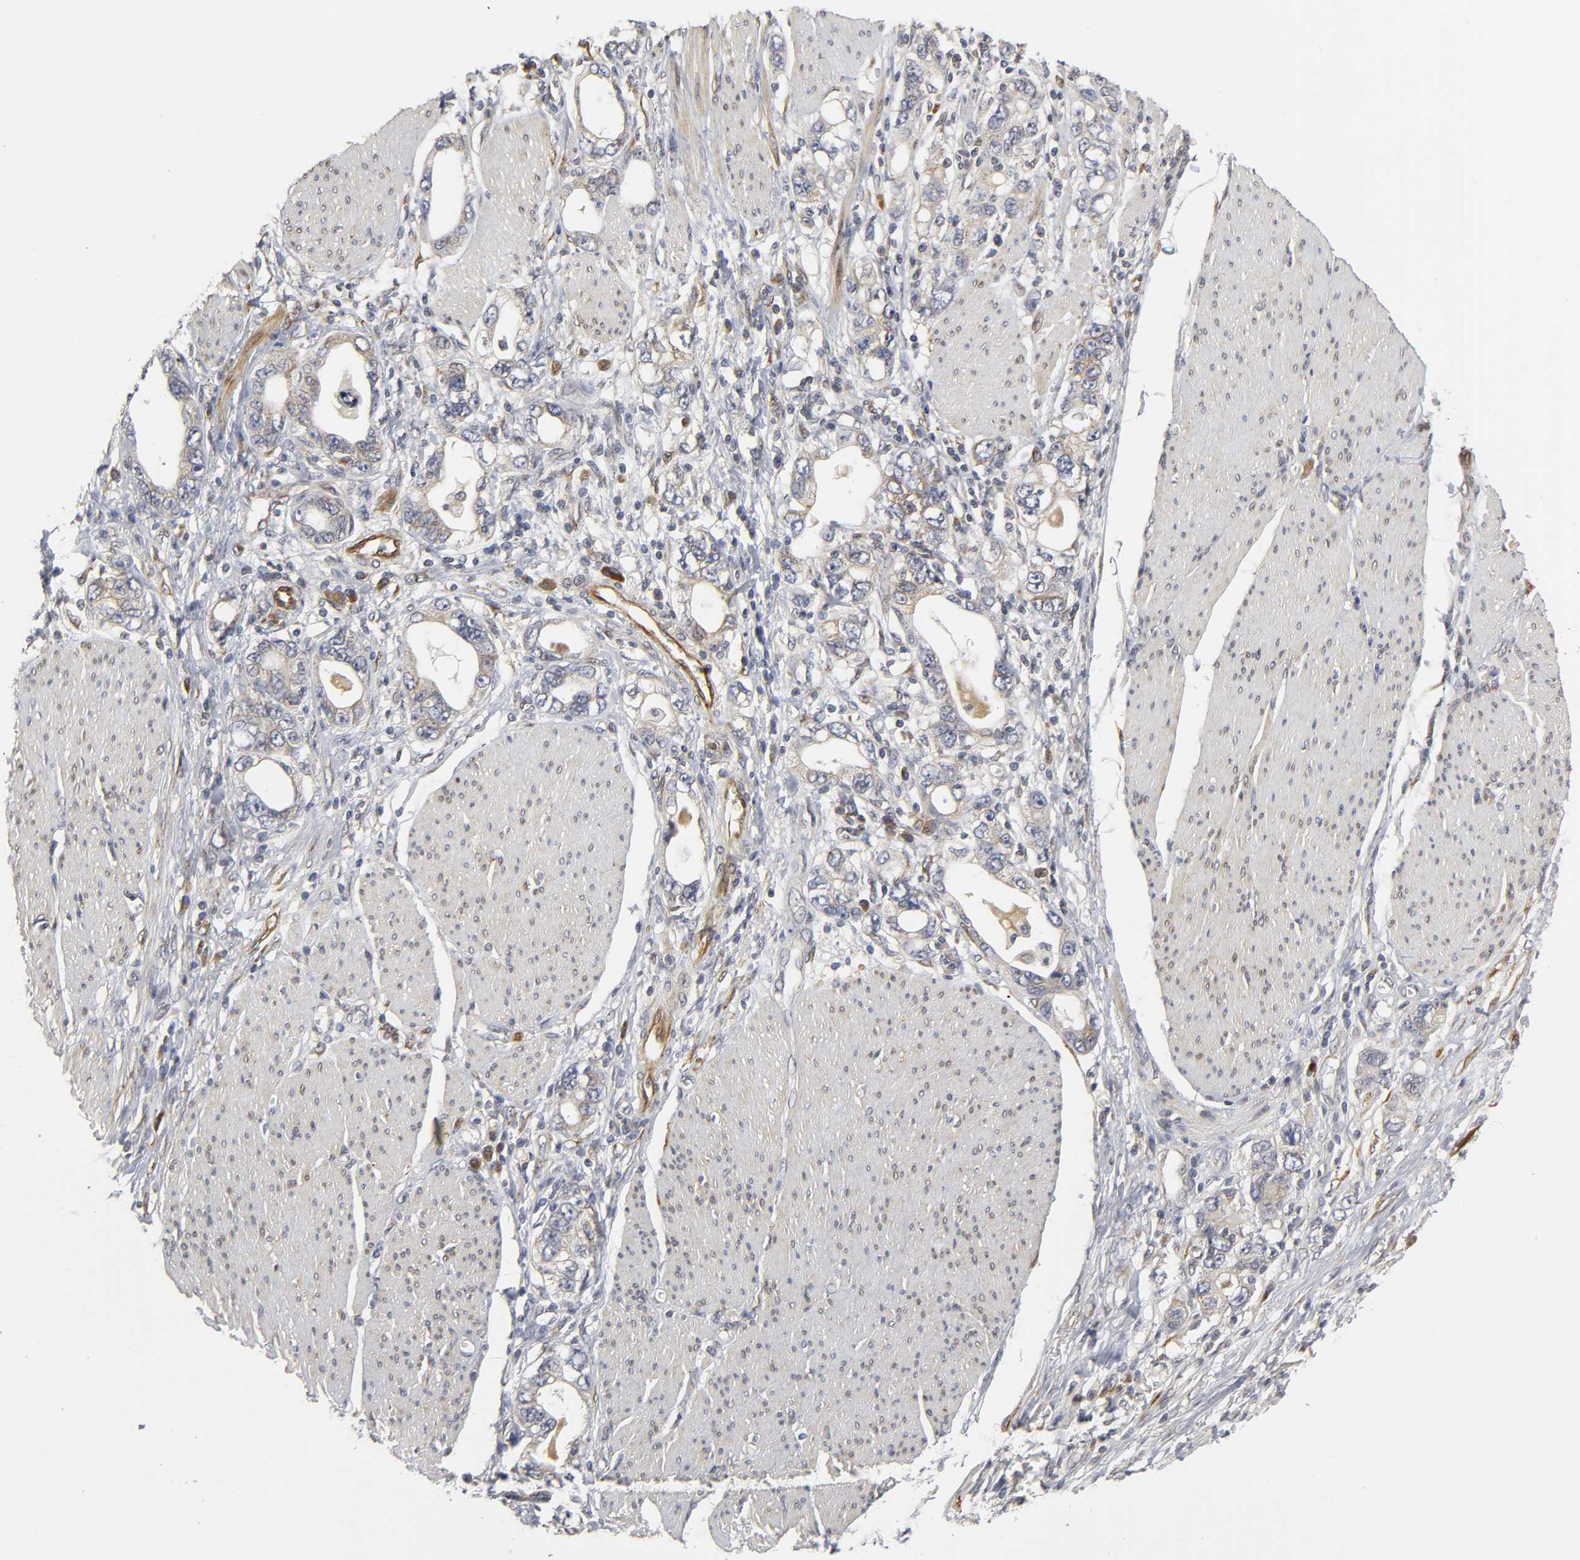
{"staining": {"intensity": "weak", "quantity": "<25%", "location": "cytoplasmic/membranous"}, "tissue": "stomach cancer", "cell_type": "Tumor cells", "image_type": "cancer", "snomed": [{"axis": "morphology", "description": "Adenocarcinoma, NOS"}, {"axis": "topography", "description": "Stomach, lower"}], "caption": "DAB (3,3'-diaminobenzidine) immunohistochemical staining of human stomach cancer reveals no significant expression in tumor cells.", "gene": "ASB6", "patient": {"sex": "female", "age": 93}}